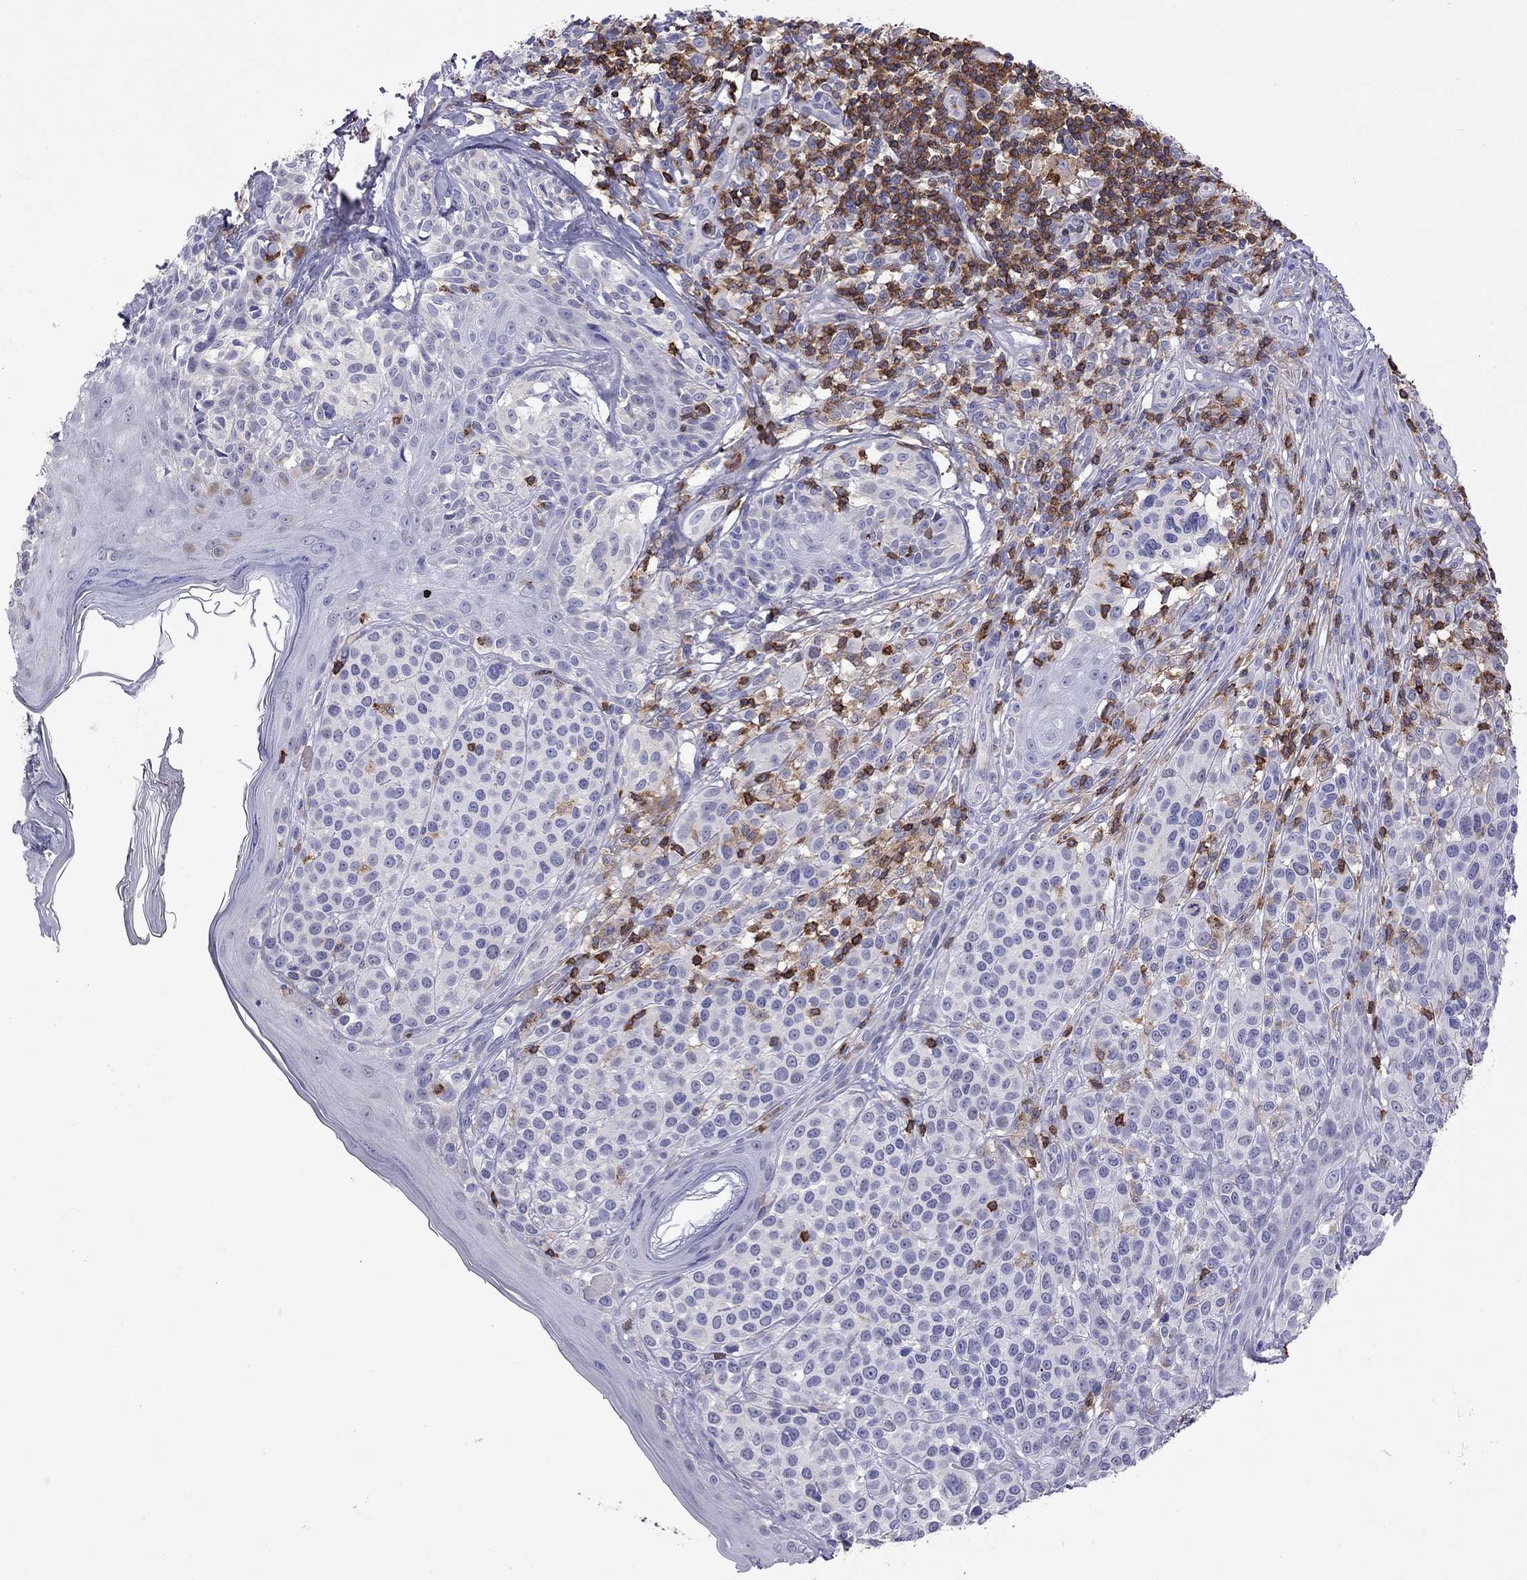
{"staining": {"intensity": "negative", "quantity": "none", "location": "none"}, "tissue": "melanoma", "cell_type": "Tumor cells", "image_type": "cancer", "snomed": [{"axis": "morphology", "description": "Malignant melanoma, NOS"}, {"axis": "topography", "description": "Skin"}], "caption": "Immunohistochemistry of human malignant melanoma shows no staining in tumor cells. (DAB (3,3'-diaminobenzidine) immunohistochemistry visualized using brightfield microscopy, high magnification).", "gene": "MND1", "patient": {"sex": "male", "age": 79}}